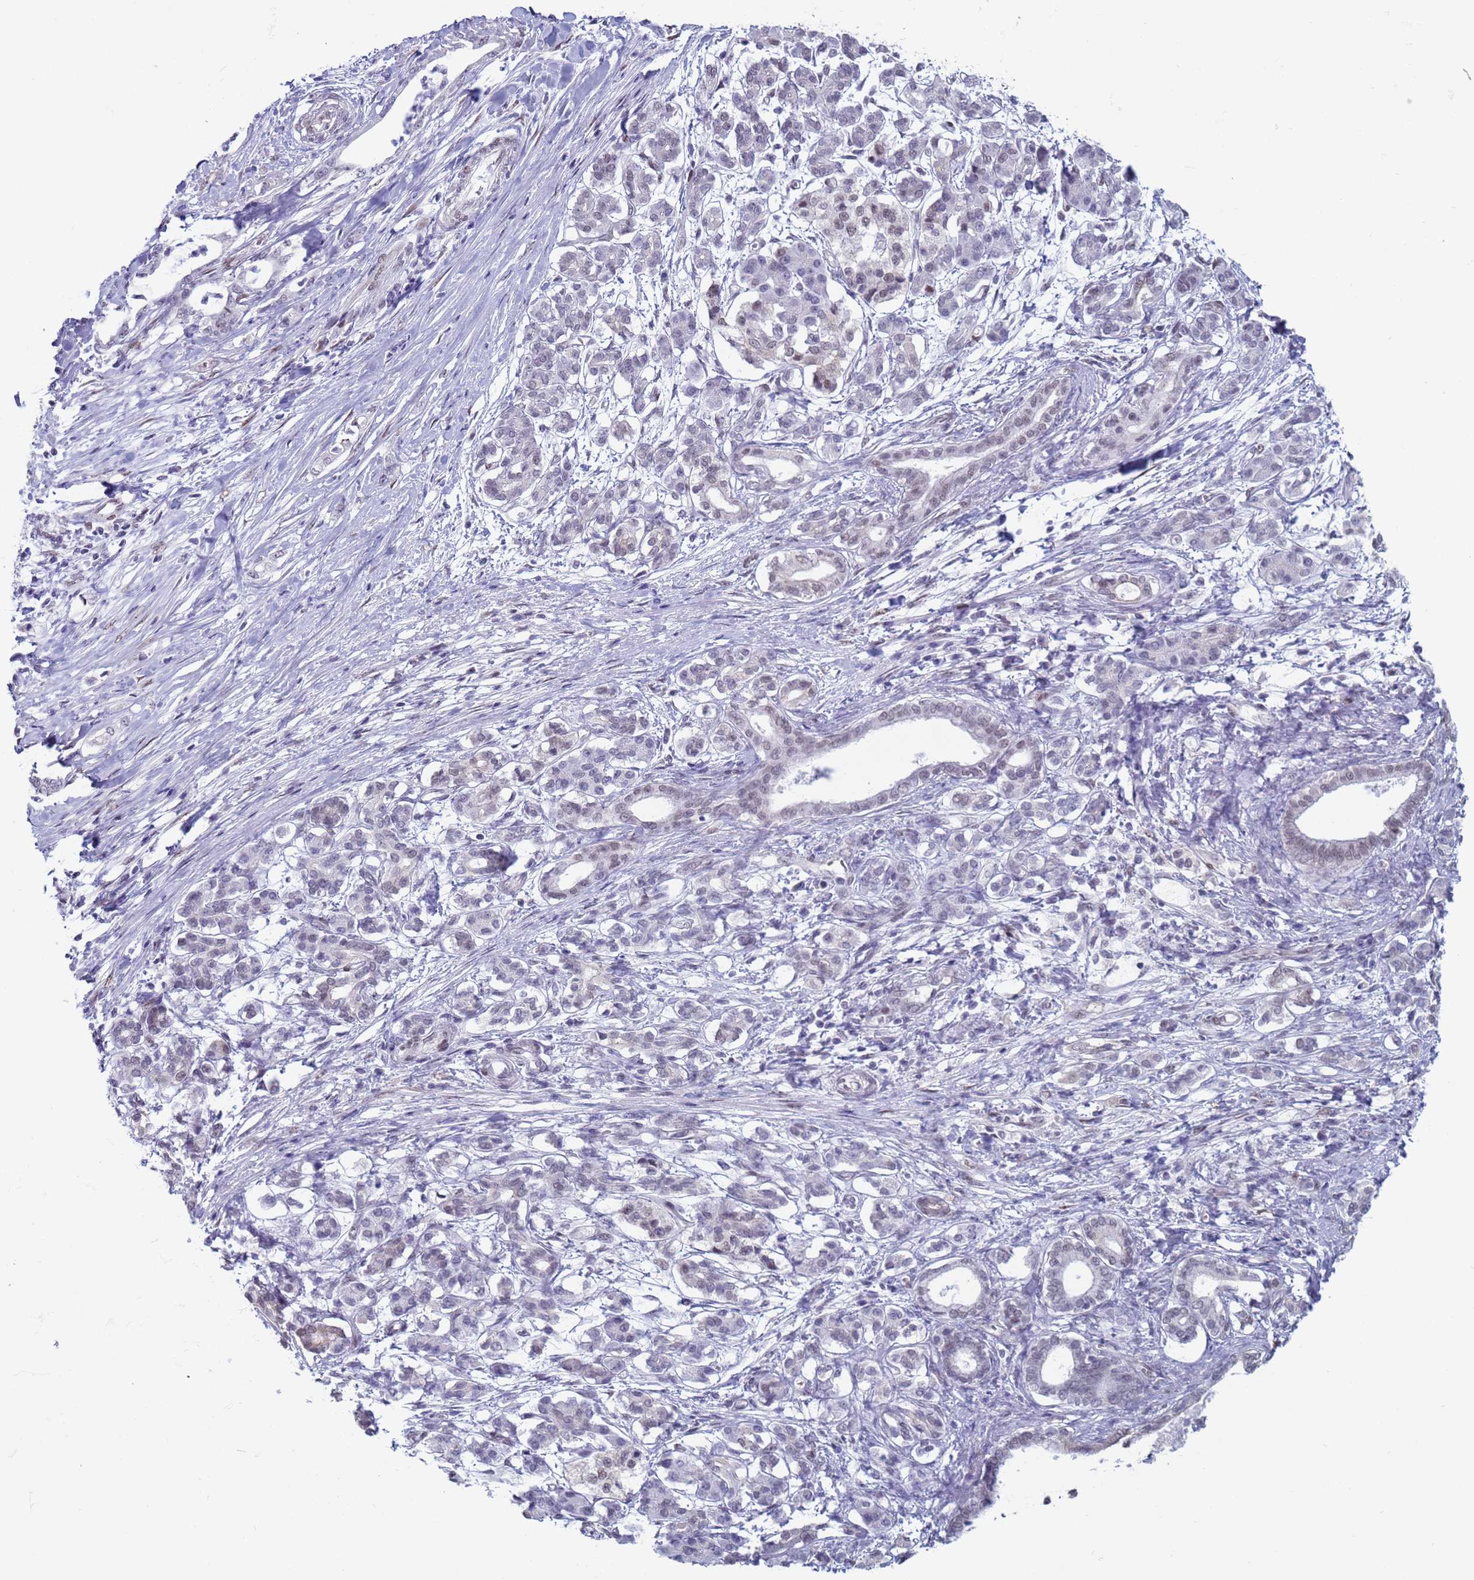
{"staining": {"intensity": "weak", "quantity": "<25%", "location": "nuclear"}, "tissue": "pancreatic cancer", "cell_type": "Tumor cells", "image_type": "cancer", "snomed": [{"axis": "morphology", "description": "Adenocarcinoma, NOS"}, {"axis": "topography", "description": "Pancreas"}], "caption": "IHC of pancreatic cancer demonstrates no expression in tumor cells.", "gene": "SAE1", "patient": {"sex": "female", "age": 55}}